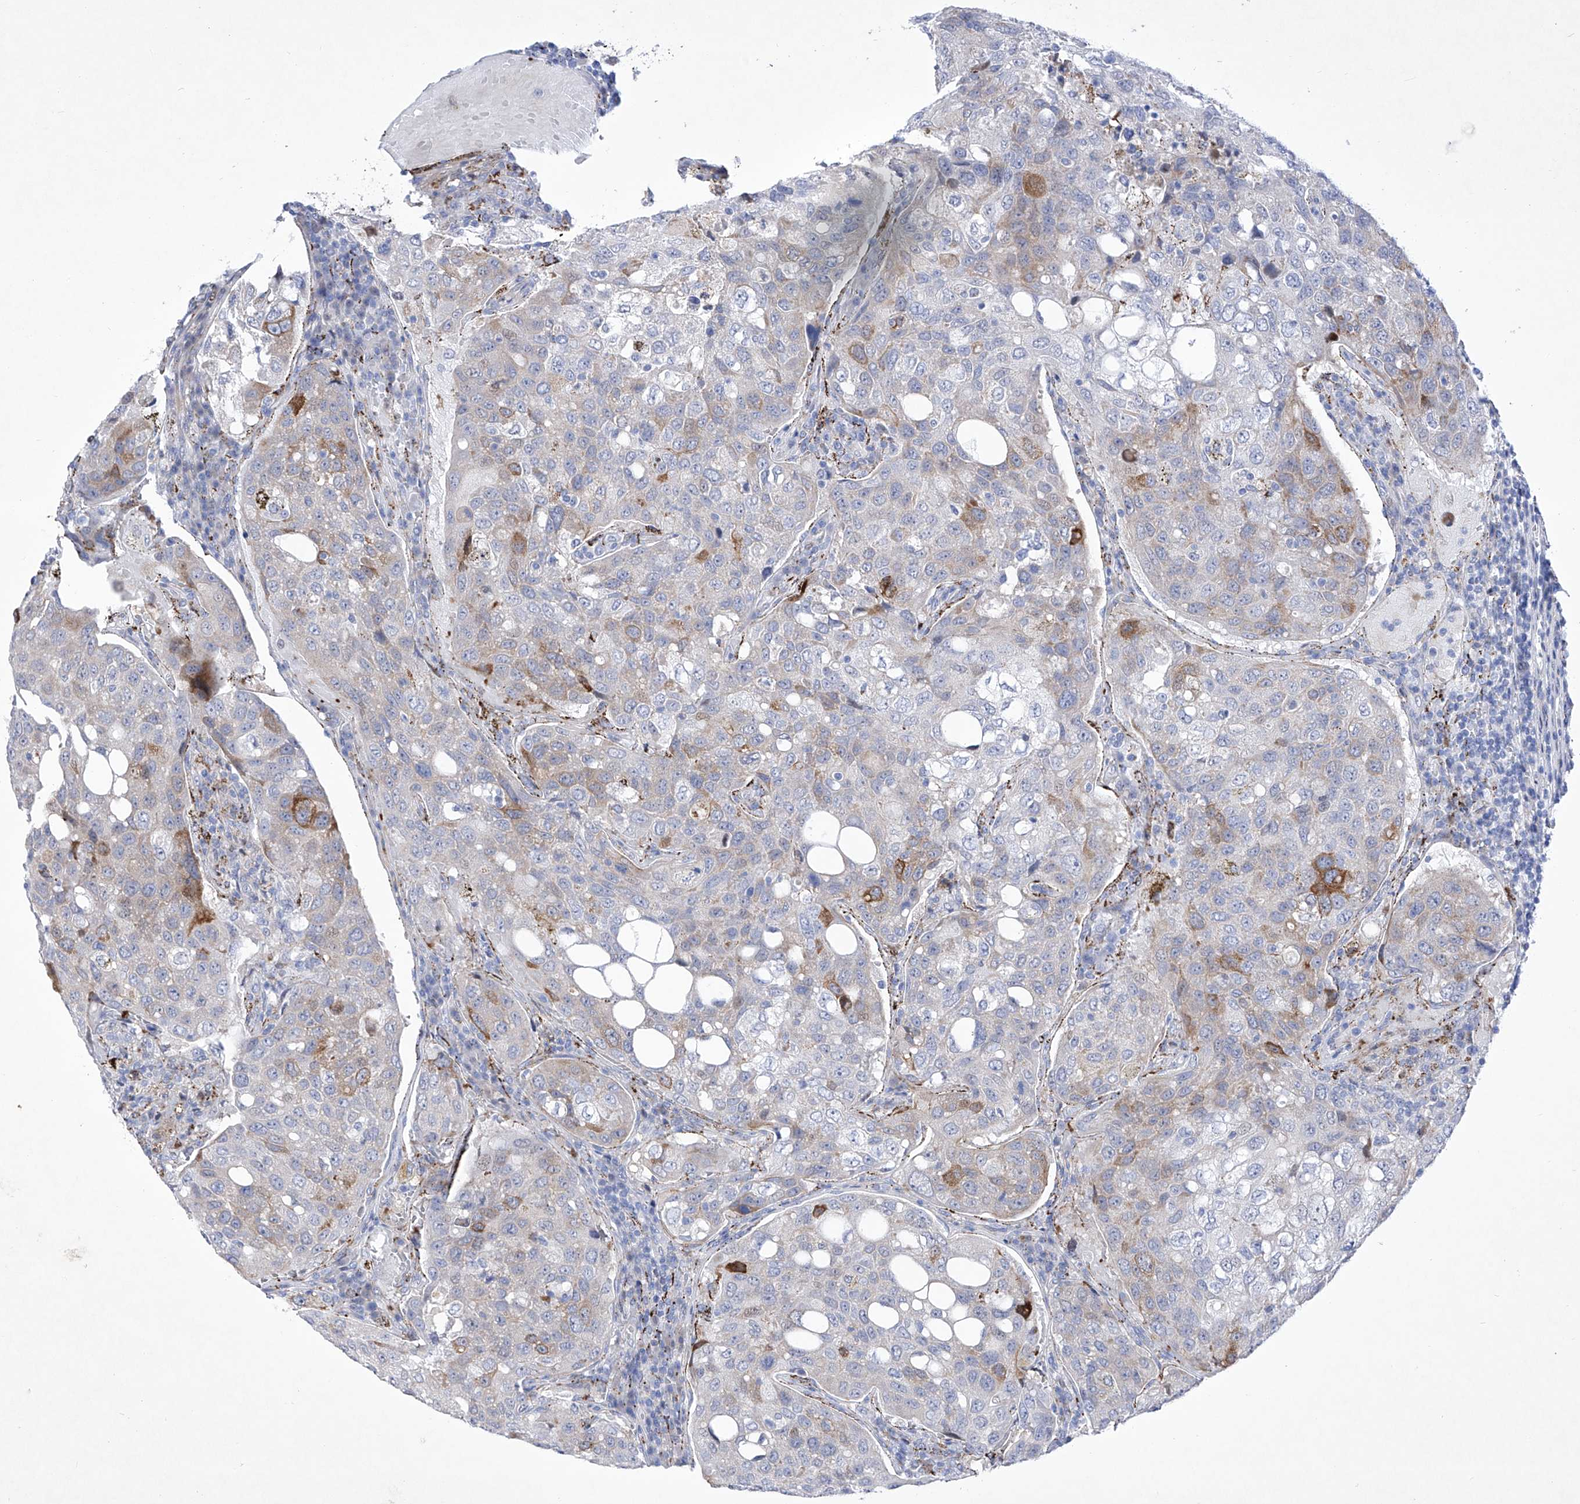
{"staining": {"intensity": "moderate", "quantity": "<25%", "location": "cytoplasmic/membranous"}, "tissue": "urothelial cancer", "cell_type": "Tumor cells", "image_type": "cancer", "snomed": [{"axis": "morphology", "description": "Urothelial carcinoma, High grade"}, {"axis": "topography", "description": "Lymph node"}, {"axis": "topography", "description": "Urinary bladder"}], "caption": "Approximately <25% of tumor cells in human urothelial carcinoma (high-grade) show moderate cytoplasmic/membranous protein positivity as visualized by brown immunohistochemical staining.", "gene": "C1orf87", "patient": {"sex": "male", "age": 51}}